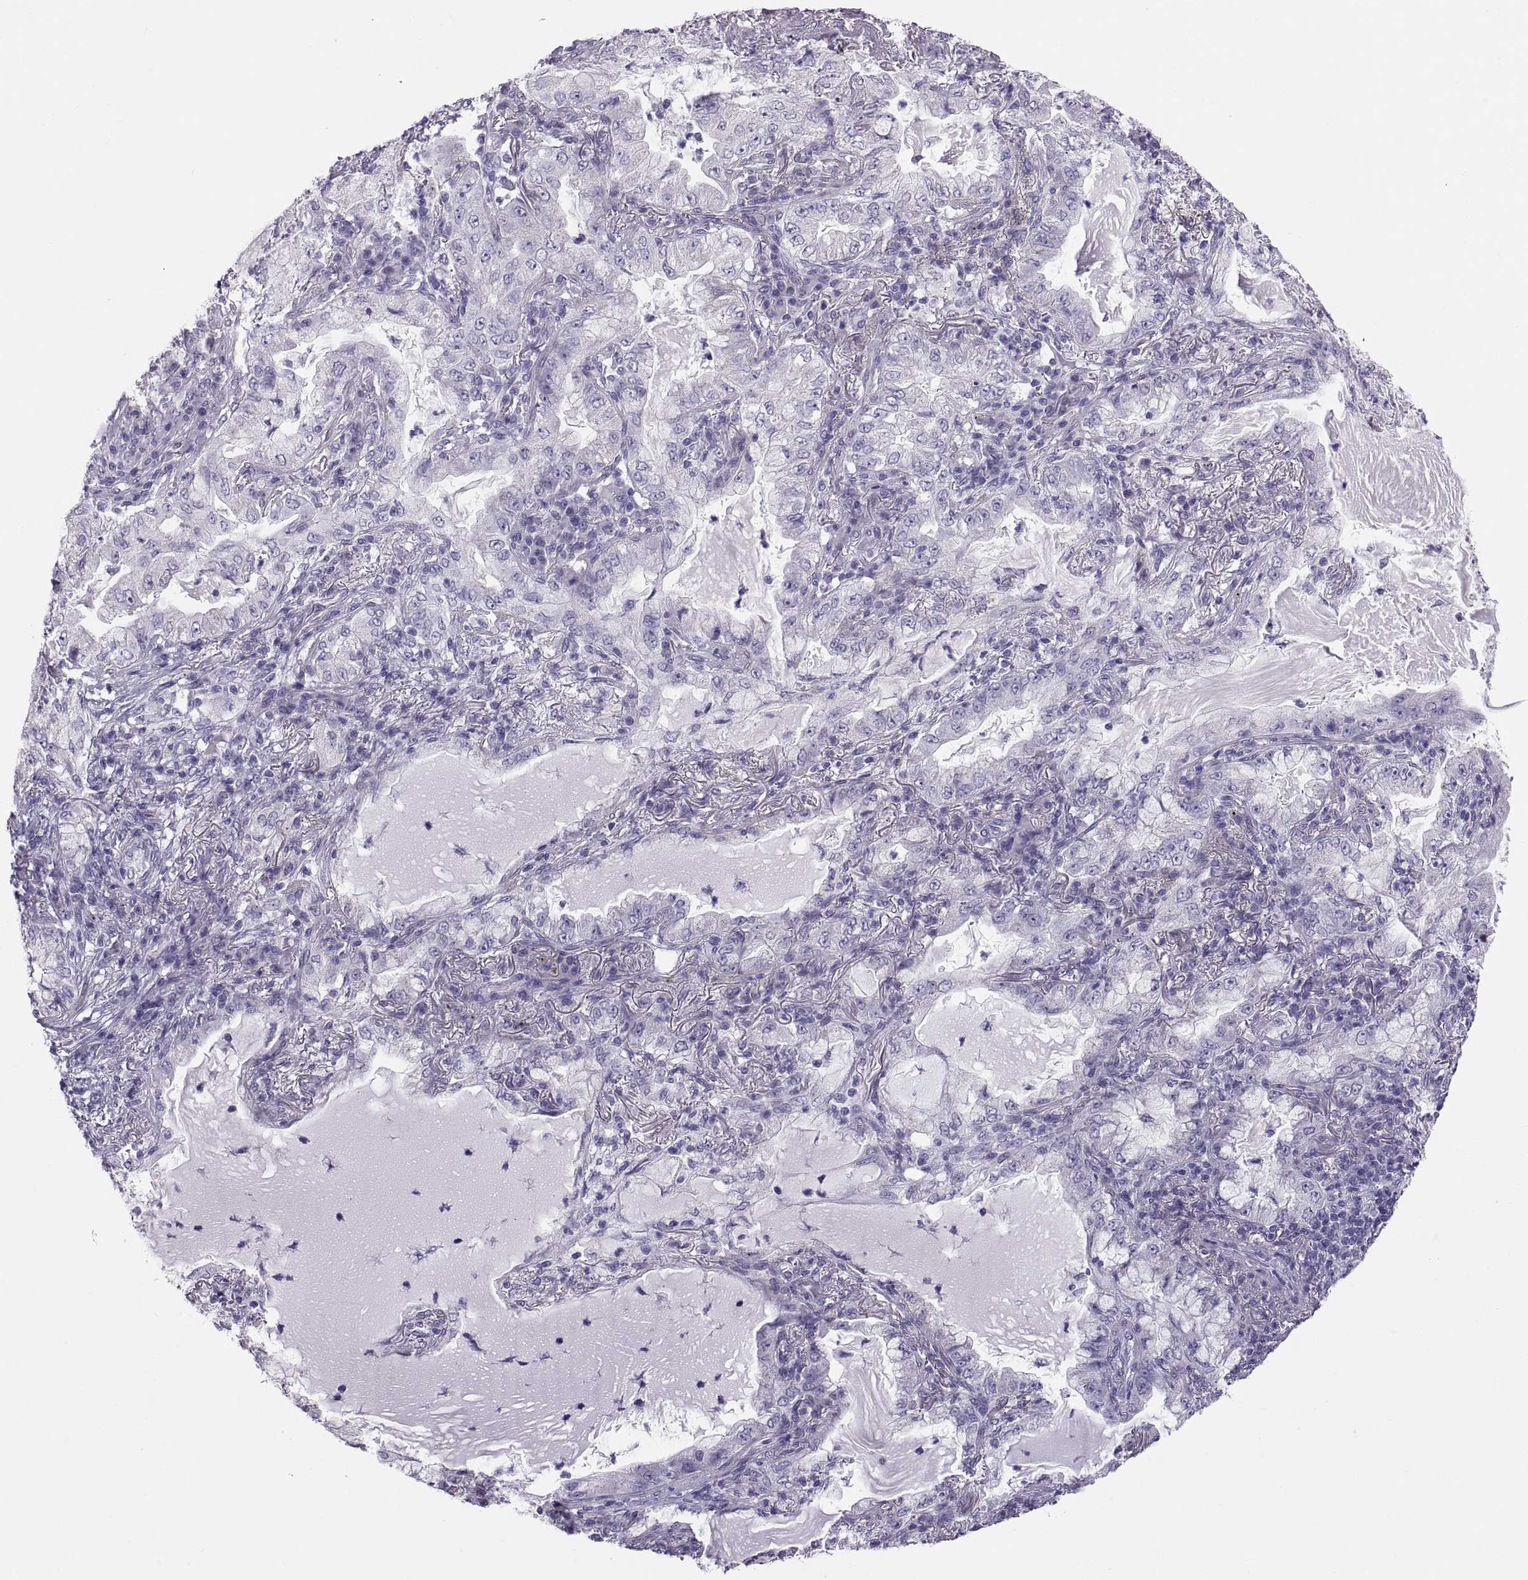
{"staining": {"intensity": "negative", "quantity": "none", "location": "none"}, "tissue": "lung cancer", "cell_type": "Tumor cells", "image_type": "cancer", "snomed": [{"axis": "morphology", "description": "Adenocarcinoma, NOS"}, {"axis": "topography", "description": "Lung"}], "caption": "A micrograph of adenocarcinoma (lung) stained for a protein displays no brown staining in tumor cells.", "gene": "FAM170A", "patient": {"sex": "female", "age": 73}}